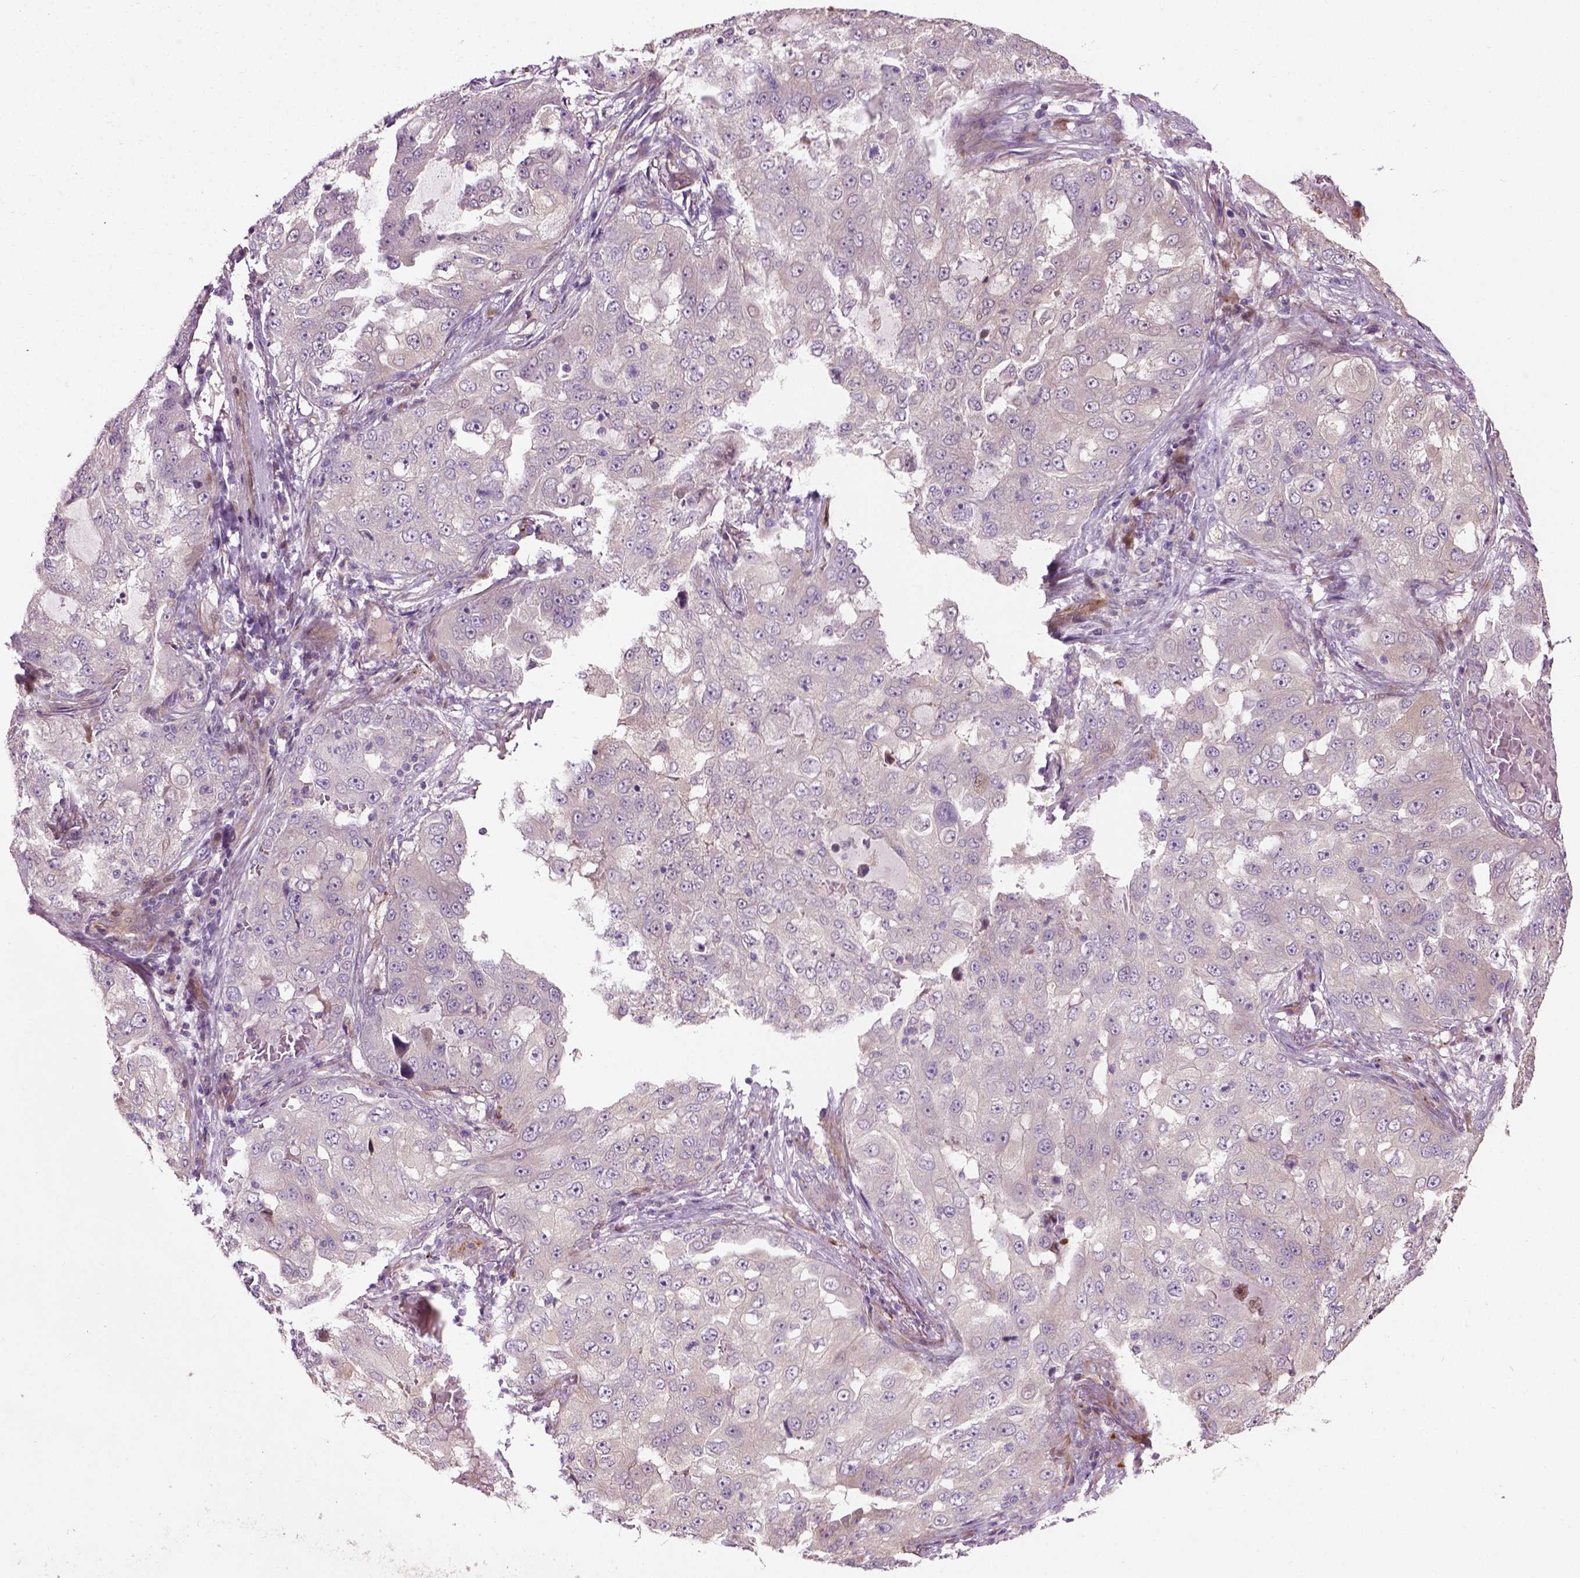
{"staining": {"intensity": "negative", "quantity": "none", "location": "none"}, "tissue": "lung cancer", "cell_type": "Tumor cells", "image_type": "cancer", "snomed": [{"axis": "morphology", "description": "Adenocarcinoma, NOS"}, {"axis": "topography", "description": "Lung"}], "caption": "DAB immunohistochemical staining of lung cancer (adenocarcinoma) demonstrates no significant positivity in tumor cells.", "gene": "PKP3", "patient": {"sex": "female", "age": 61}}